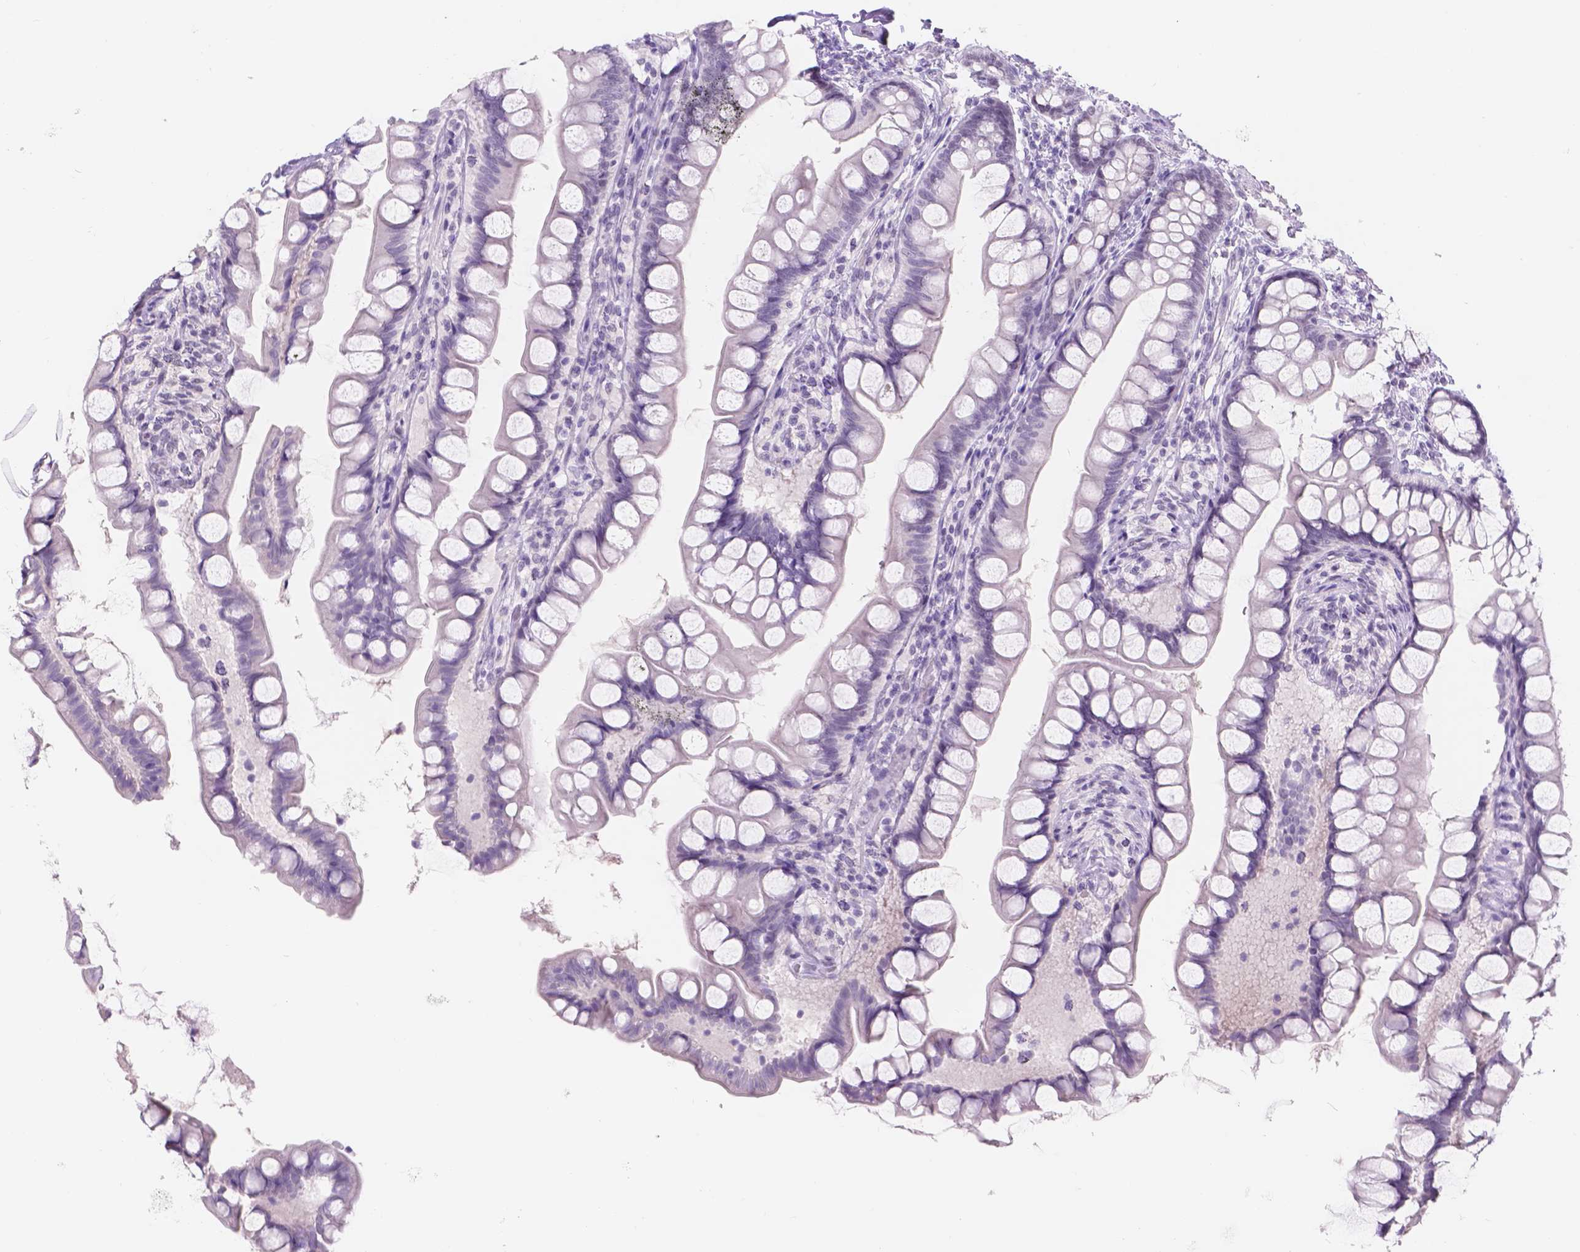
{"staining": {"intensity": "negative", "quantity": "none", "location": "none"}, "tissue": "small intestine", "cell_type": "Glandular cells", "image_type": "normal", "snomed": [{"axis": "morphology", "description": "Normal tissue, NOS"}, {"axis": "topography", "description": "Small intestine"}], "caption": "IHC of benign small intestine displays no expression in glandular cells.", "gene": "DCC", "patient": {"sex": "male", "age": 70}}